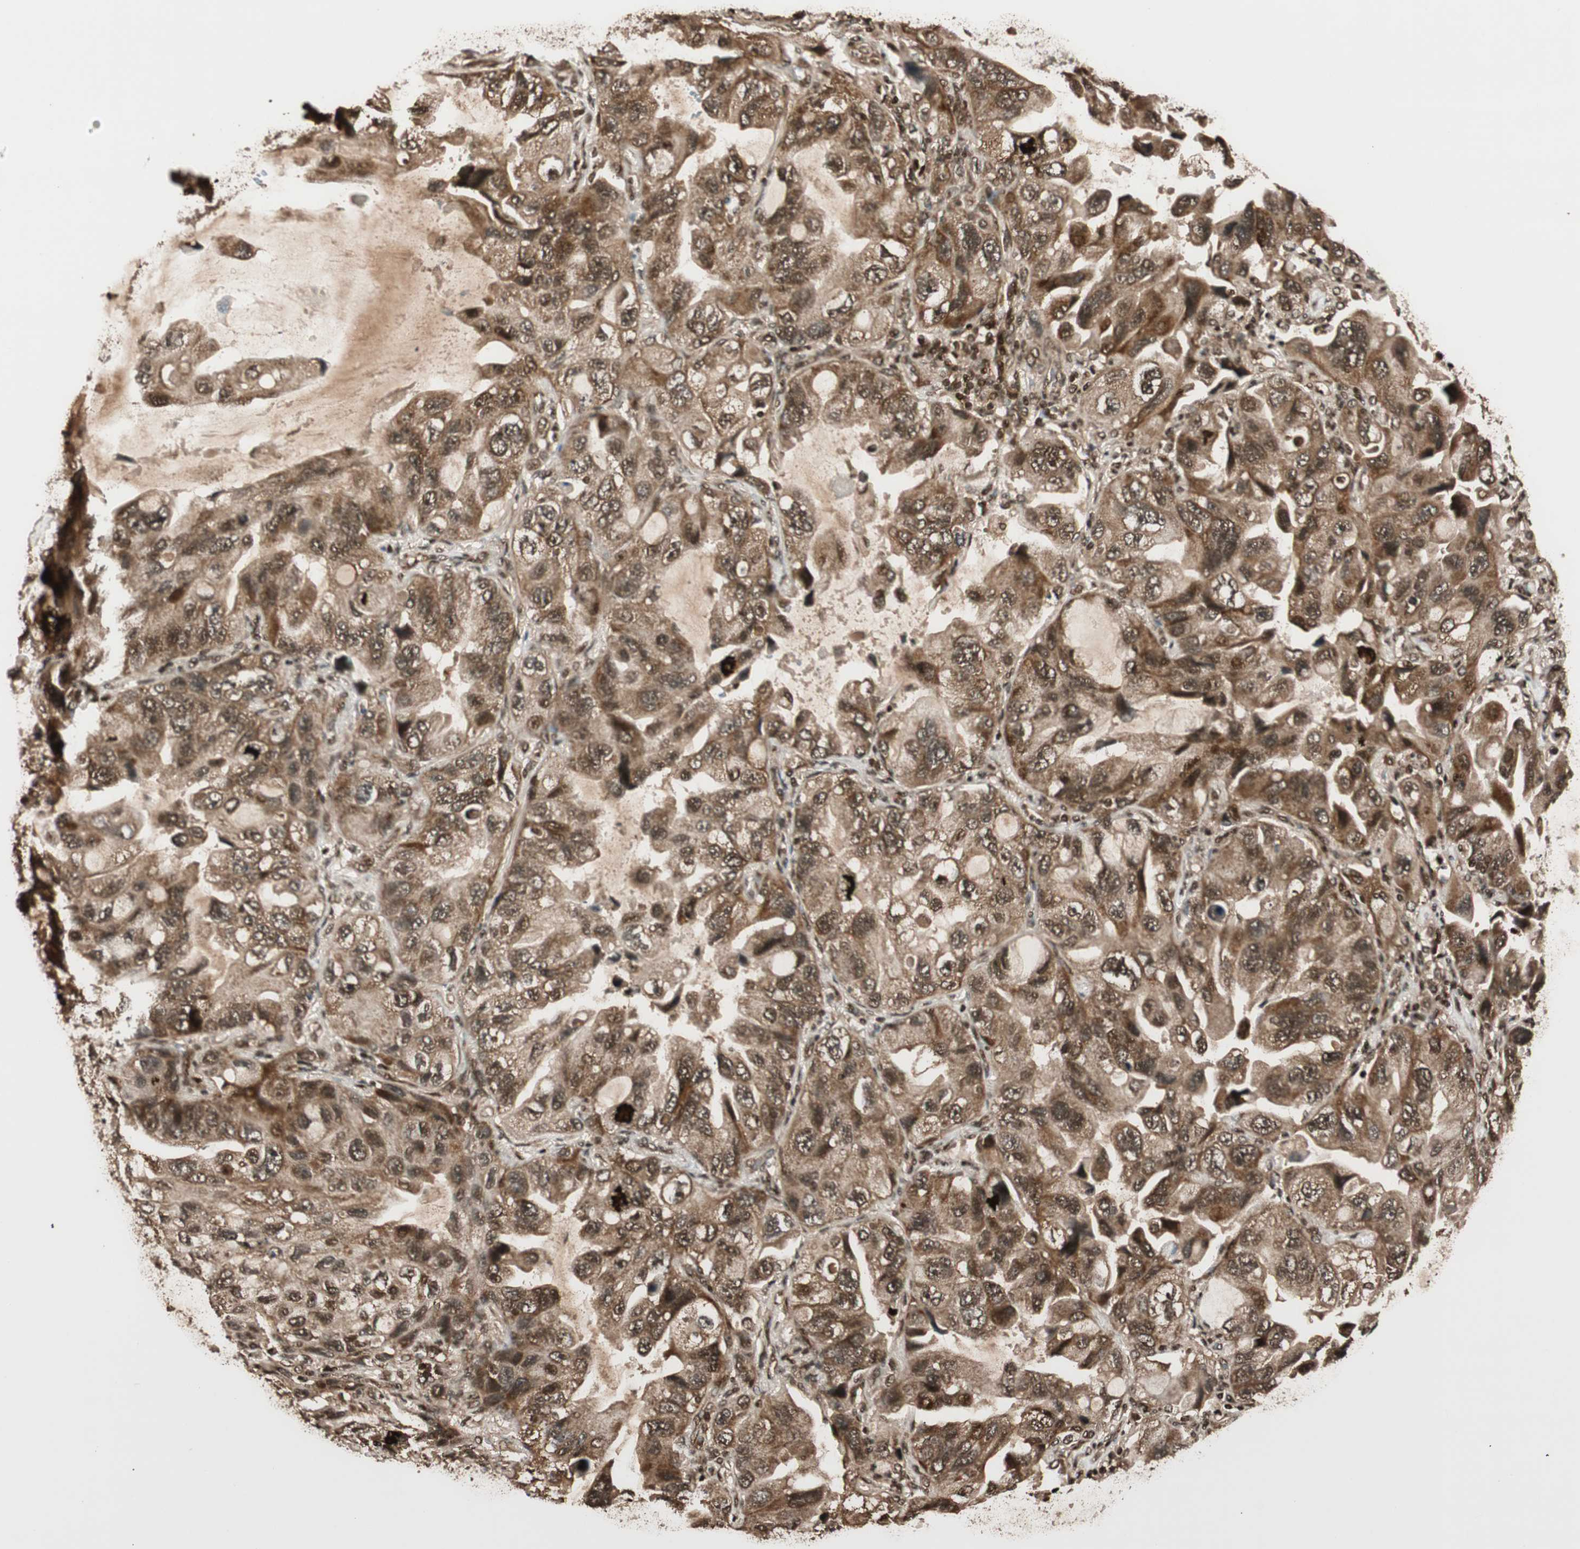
{"staining": {"intensity": "moderate", "quantity": ">75%", "location": "cytoplasmic/membranous"}, "tissue": "lung cancer", "cell_type": "Tumor cells", "image_type": "cancer", "snomed": [{"axis": "morphology", "description": "Squamous cell carcinoma, NOS"}, {"axis": "topography", "description": "Lung"}], "caption": "Lung cancer (squamous cell carcinoma) stained with immunohistochemistry demonstrates moderate cytoplasmic/membranous staining in about >75% of tumor cells. (Brightfield microscopy of DAB IHC at high magnification).", "gene": "ALKBH5", "patient": {"sex": "female", "age": 73}}